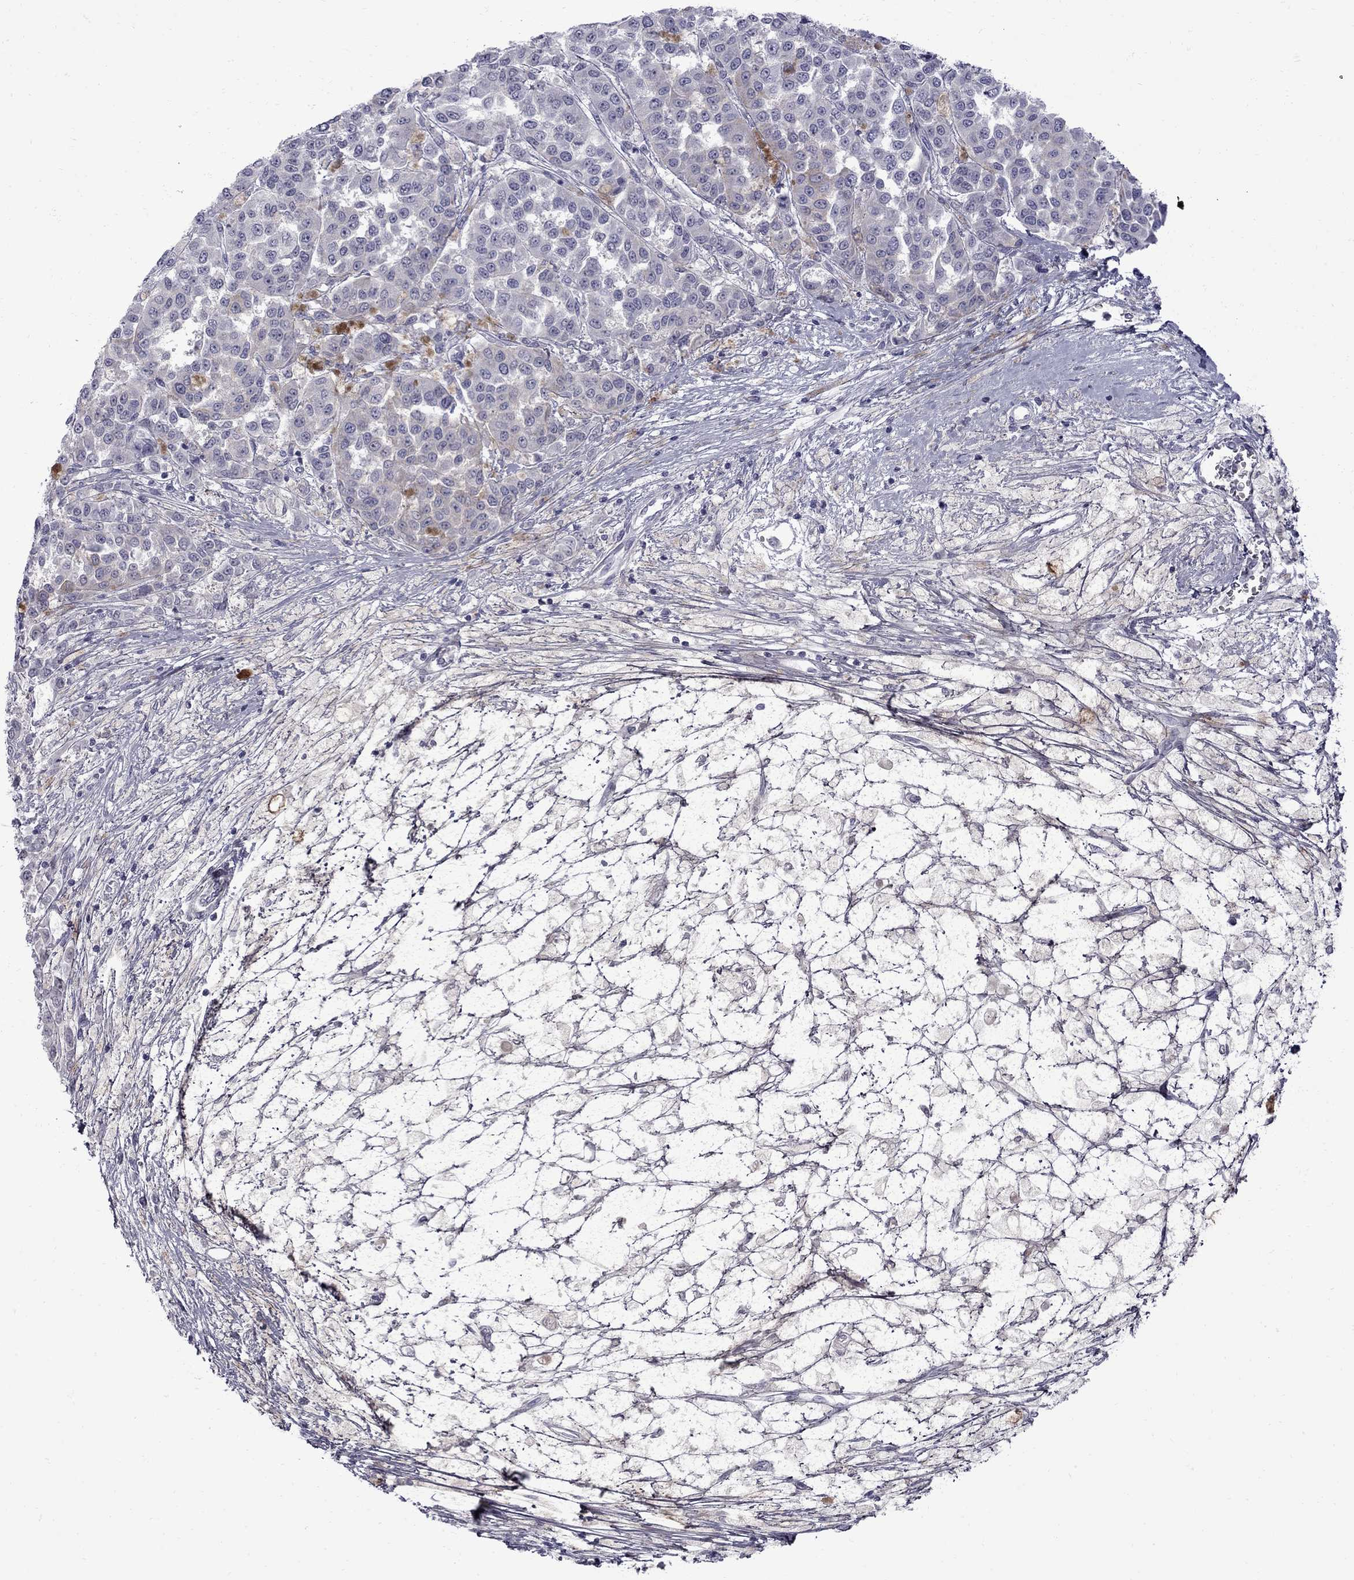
{"staining": {"intensity": "moderate", "quantity": "25%-75%", "location": "cytoplasmic/membranous"}, "tissue": "melanoma", "cell_type": "Tumor cells", "image_type": "cancer", "snomed": [{"axis": "morphology", "description": "Malignant melanoma, NOS"}, {"axis": "topography", "description": "Skin"}], "caption": "Immunohistochemical staining of human melanoma exhibits medium levels of moderate cytoplasmic/membranous protein staining in approximately 25%-75% of tumor cells.", "gene": "NRARP", "patient": {"sex": "female", "age": 58}}